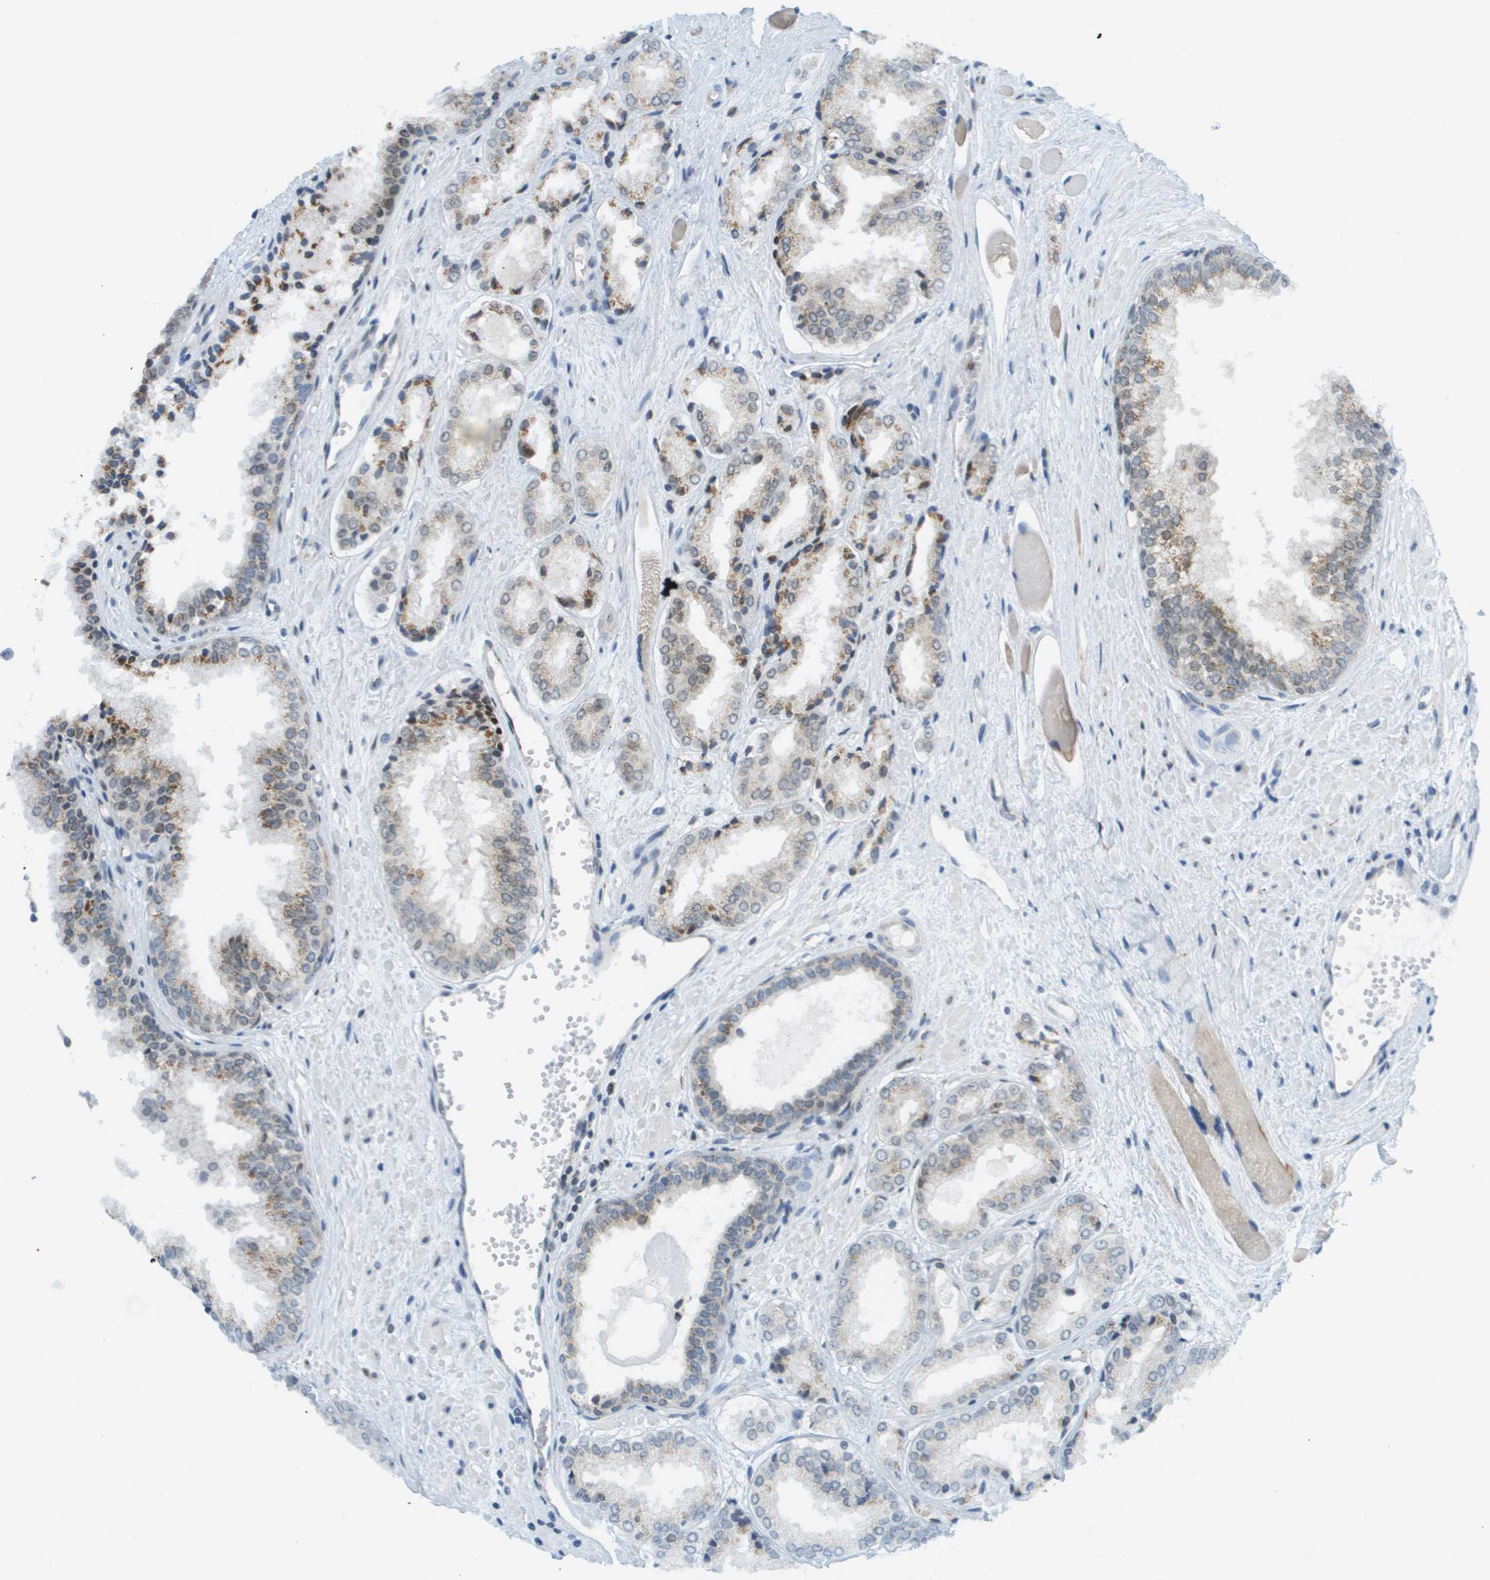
{"staining": {"intensity": "moderate", "quantity": "<25%", "location": "cytoplasmic/membranous"}, "tissue": "prostate cancer", "cell_type": "Tumor cells", "image_type": "cancer", "snomed": [{"axis": "morphology", "description": "Adenocarcinoma, Low grade"}, {"axis": "topography", "description": "Prostate"}], "caption": "A micrograph showing moderate cytoplasmic/membranous expression in approximately <25% of tumor cells in prostate low-grade adenocarcinoma, as visualized by brown immunohistochemical staining.", "gene": "EVC", "patient": {"sex": "male", "age": 57}}